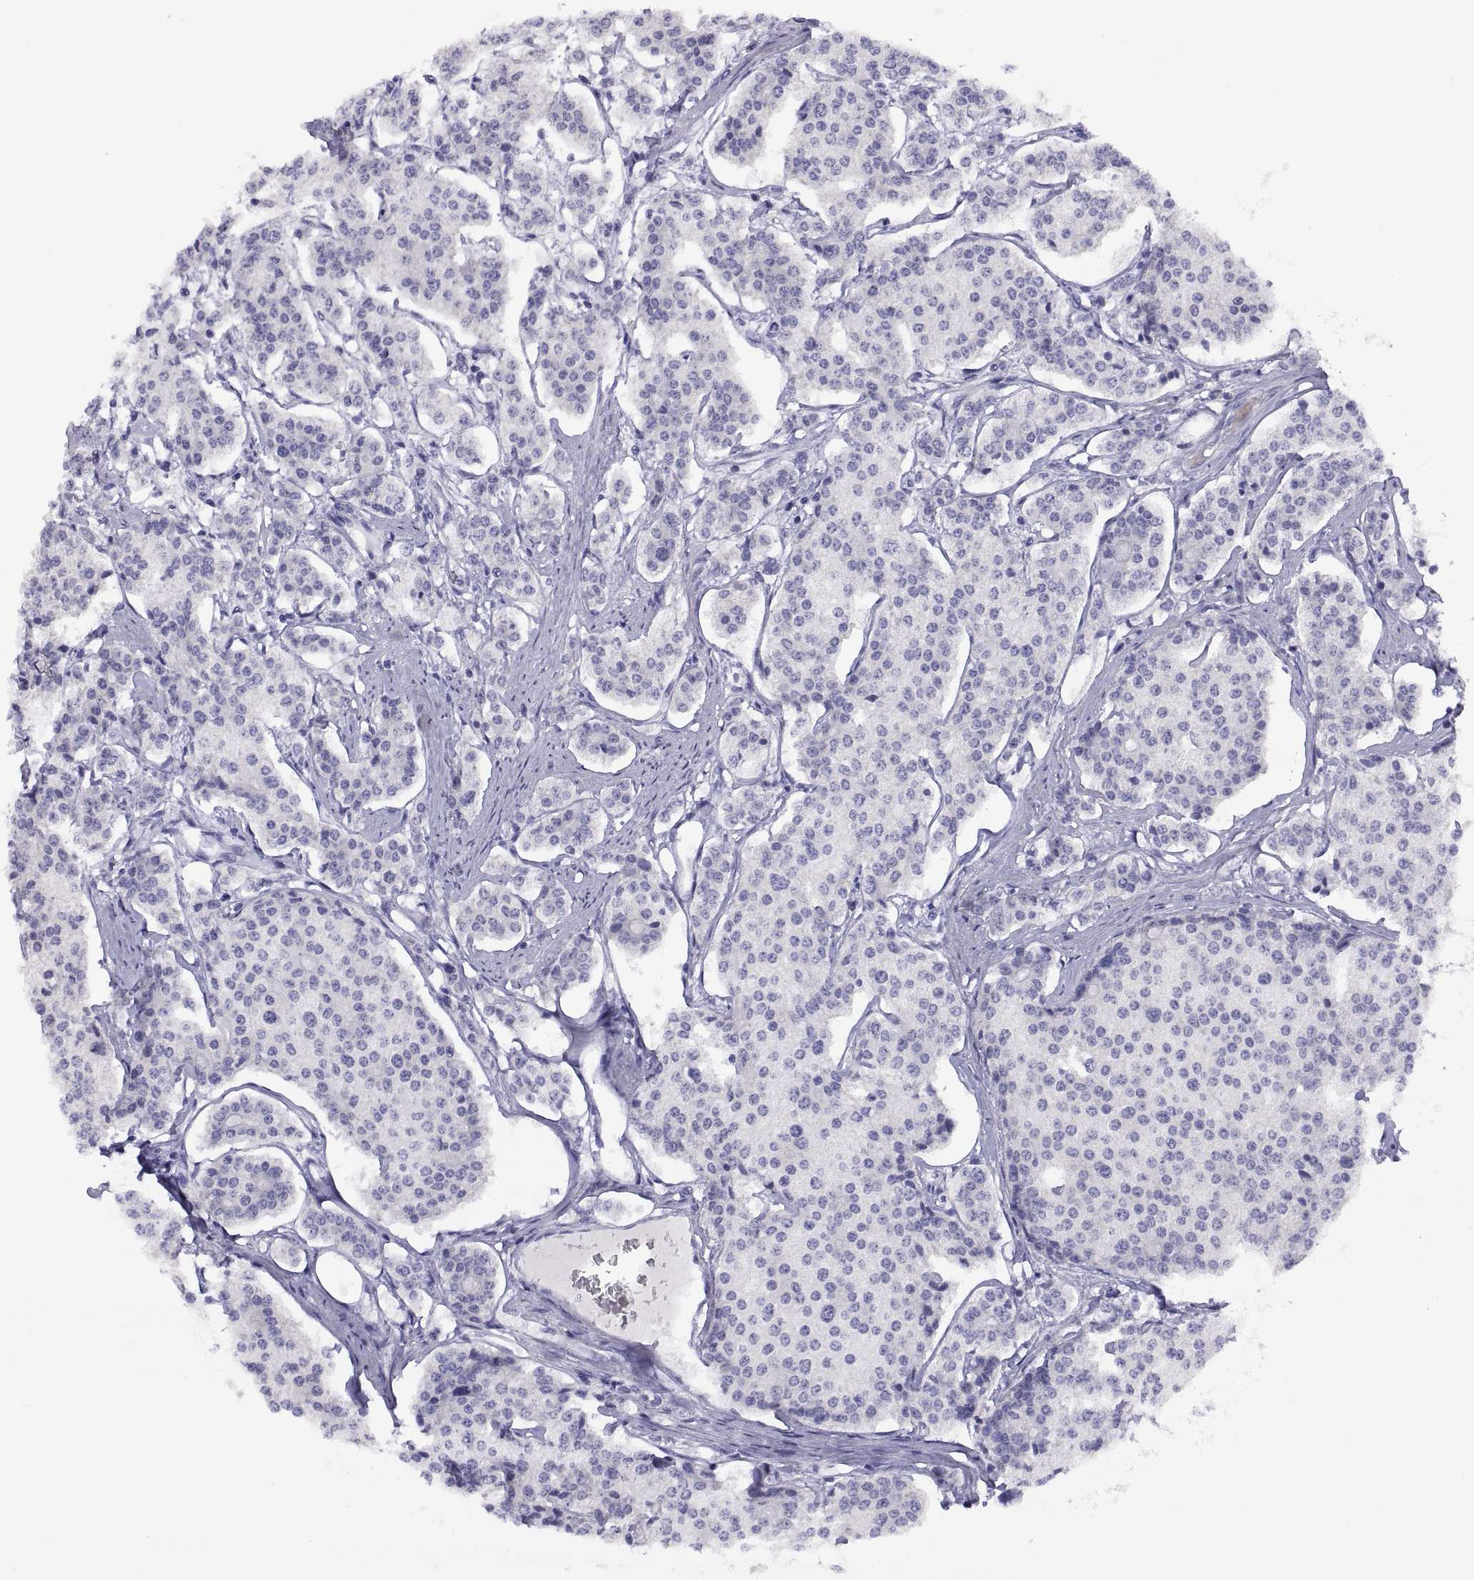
{"staining": {"intensity": "negative", "quantity": "none", "location": "none"}, "tissue": "carcinoid", "cell_type": "Tumor cells", "image_type": "cancer", "snomed": [{"axis": "morphology", "description": "Carcinoid, malignant, NOS"}, {"axis": "topography", "description": "Small intestine"}], "caption": "IHC of human carcinoid (malignant) exhibits no expression in tumor cells.", "gene": "VSX2", "patient": {"sex": "female", "age": 65}}